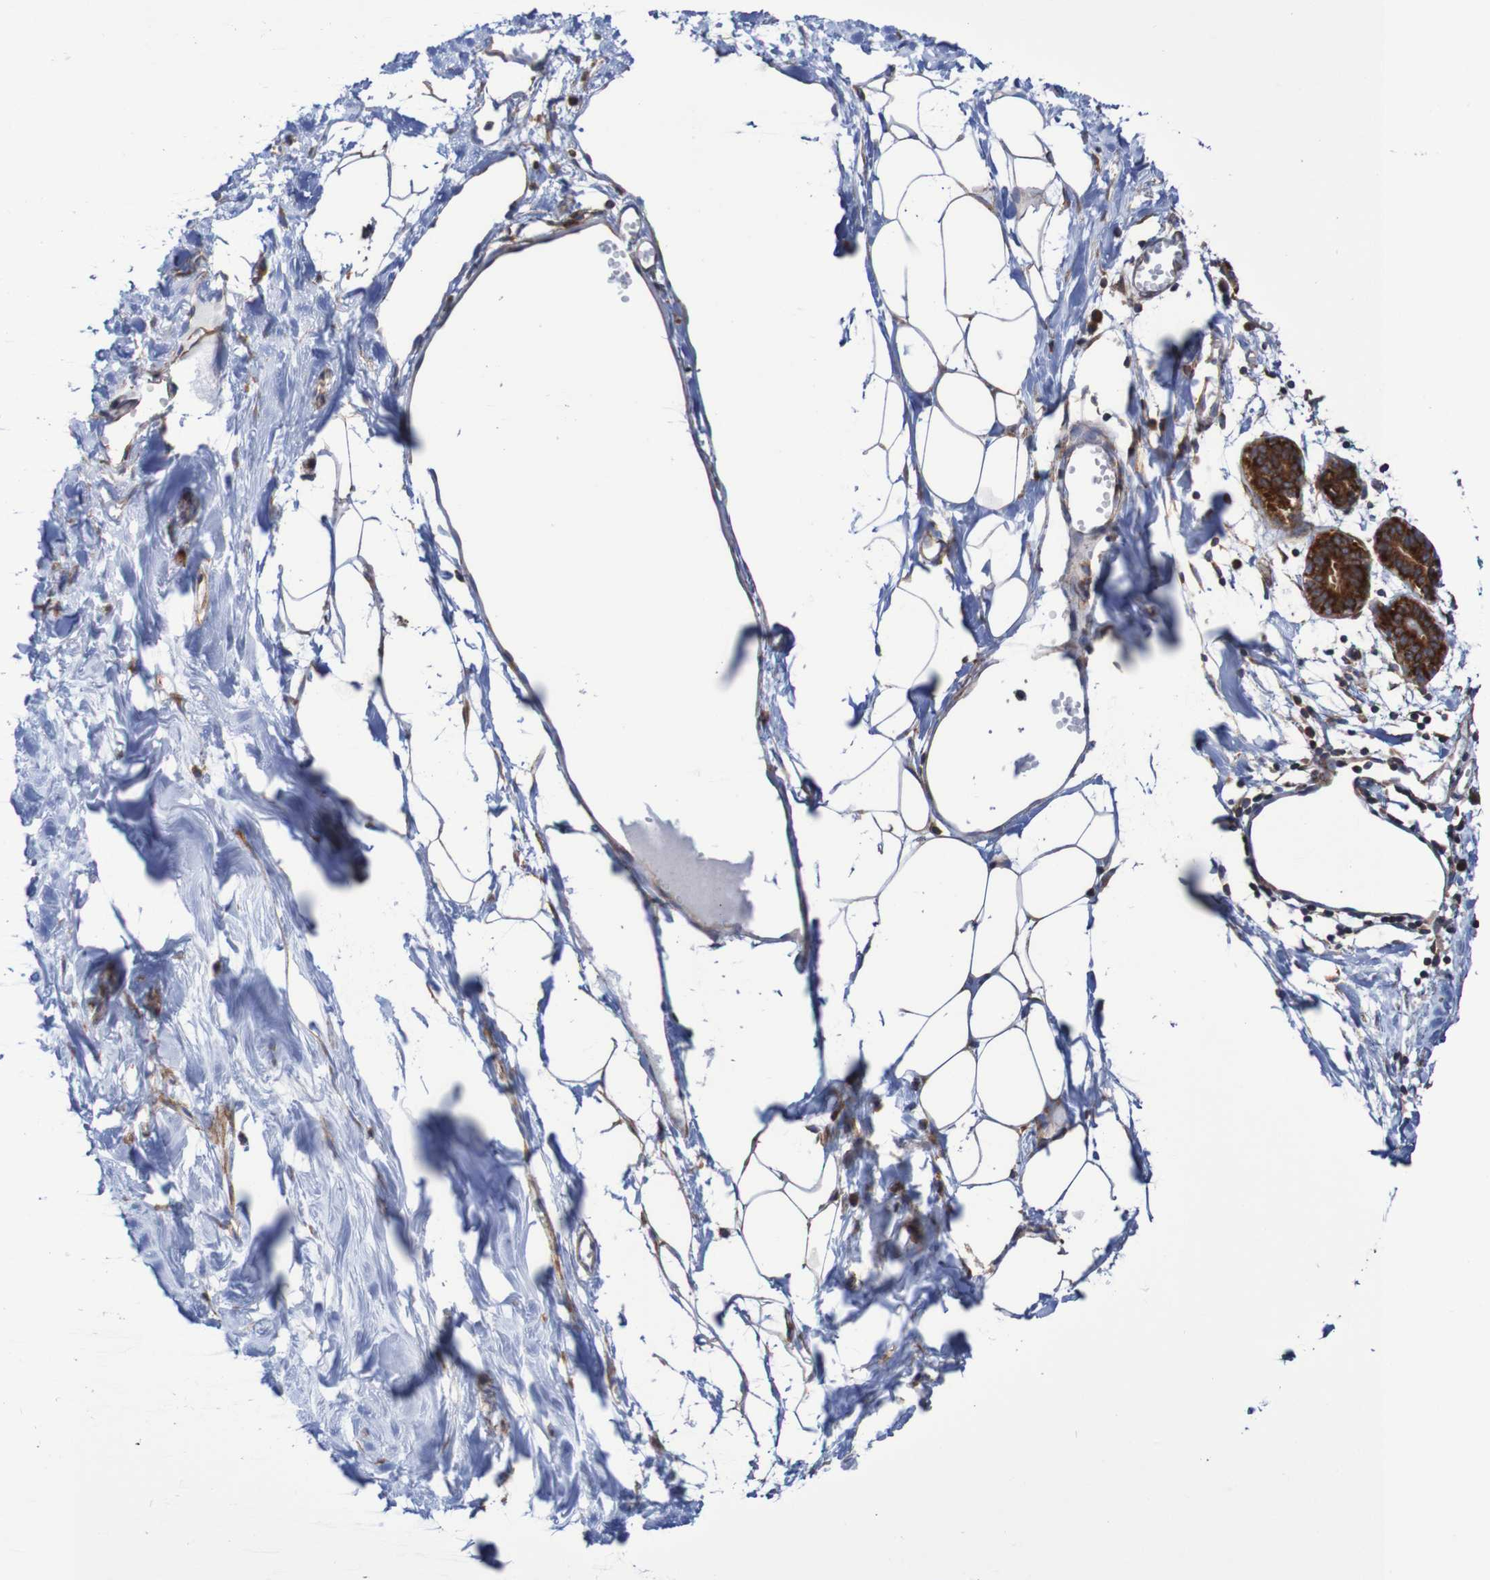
{"staining": {"intensity": "moderate", "quantity": ">75%", "location": "cytoplasmic/membranous"}, "tissue": "breast", "cell_type": "Adipocytes", "image_type": "normal", "snomed": [{"axis": "morphology", "description": "Normal tissue, NOS"}, {"axis": "topography", "description": "Breast"}], "caption": "Immunohistochemical staining of normal human breast displays >75% levels of moderate cytoplasmic/membranous protein positivity in approximately >75% of adipocytes.", "gene": "FXR2", "patient": {"sex": "female", "age": 27}}